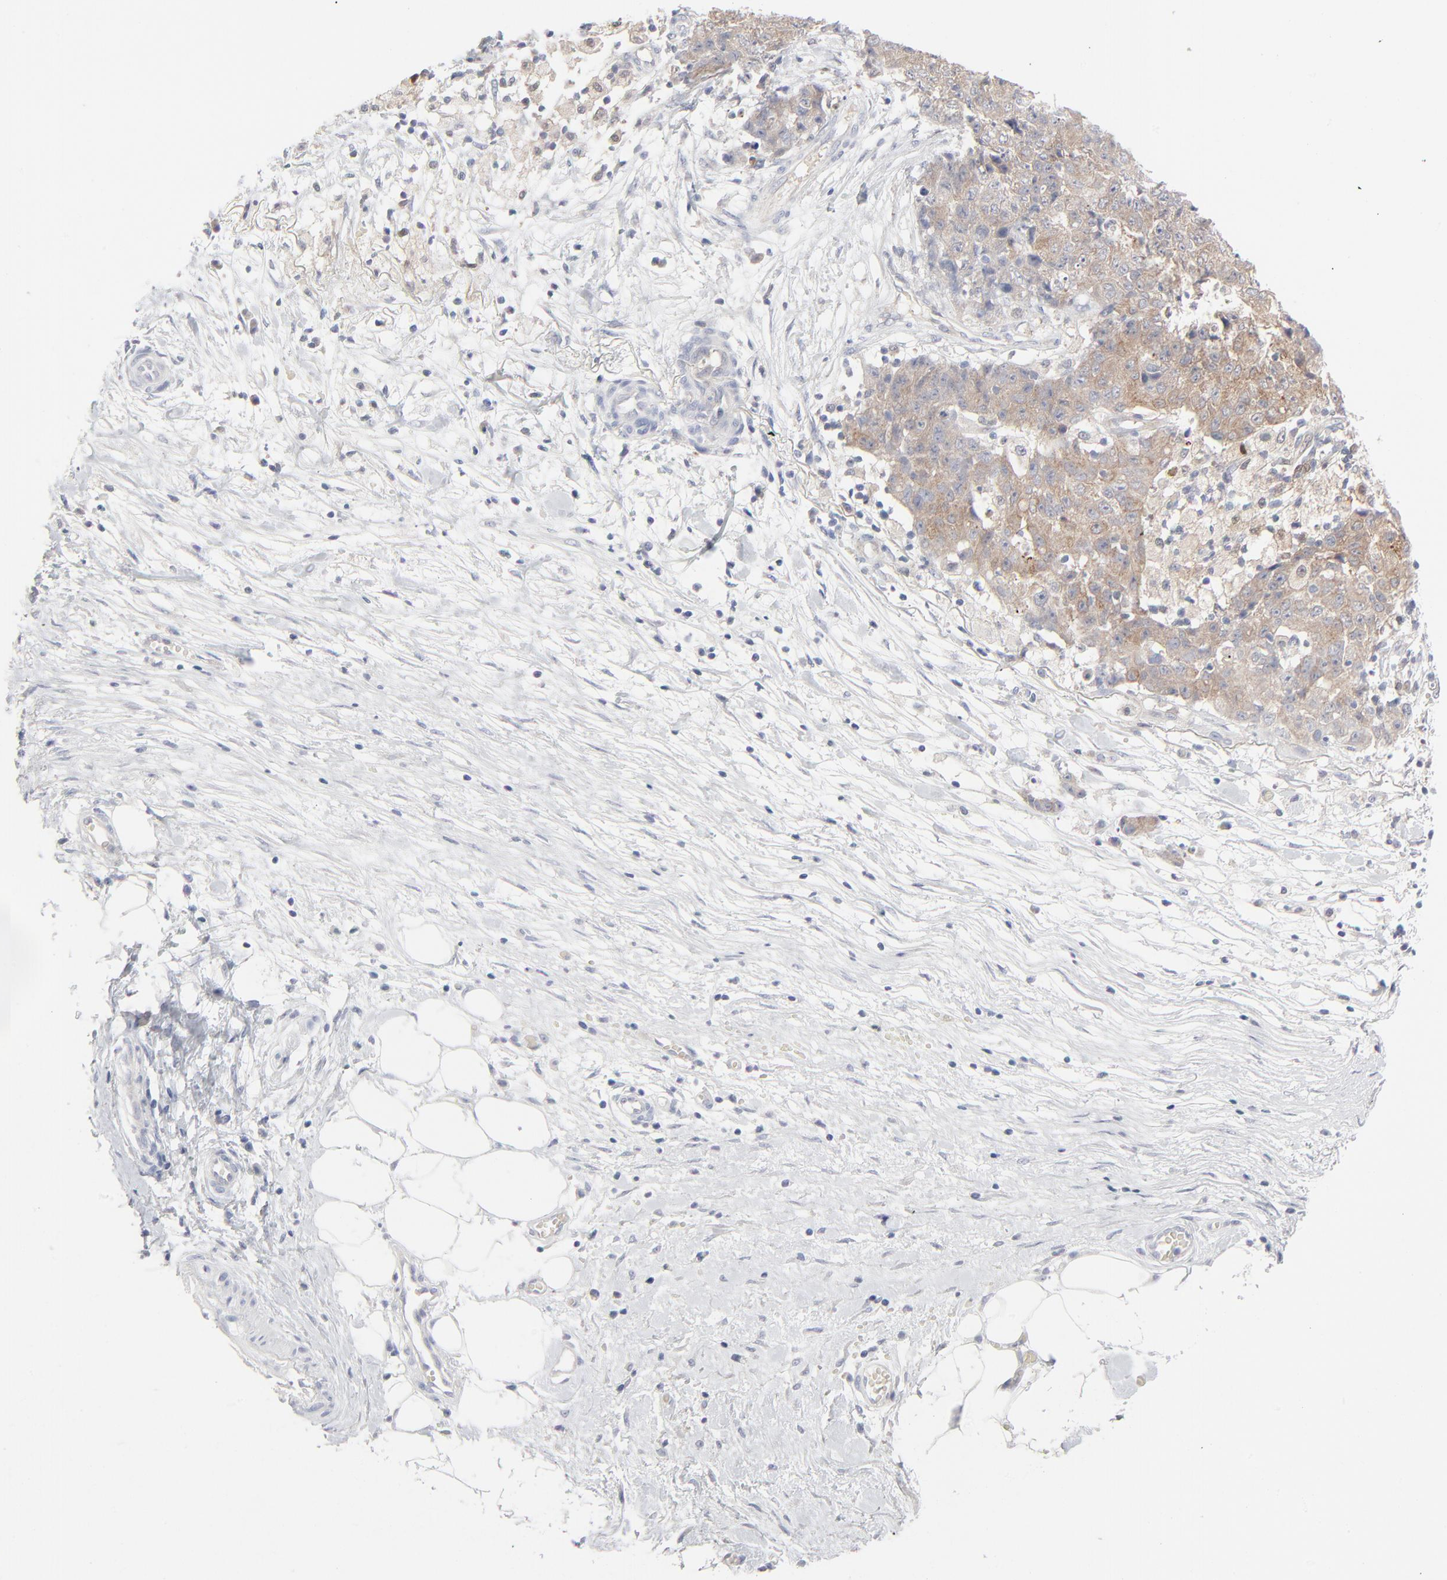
{"staining": {"intensity": "weak", "quantity": "25%-75%", "location": "cytoplasmic/membranous"}, "tissue": "ovarian cancer", "cell_type": "Tumor cells", "image_type": "cancer", "snomed": [{"axis": "morphology", "description": "Carcinoma, endometroid"}, {"axis": "topography", "description": "Ovary"}], "caption": "Protein expression analysis of endometroid carcinoma (ovarian) demonstrates weak cytoplasmic/membranous expression in approximately 25%-75% of tumor cells. The protein of interest is shown in brown color, while the nuclei are stained blue.", "gene": "BID", "patient": {"sex": "female", "age": 42}}